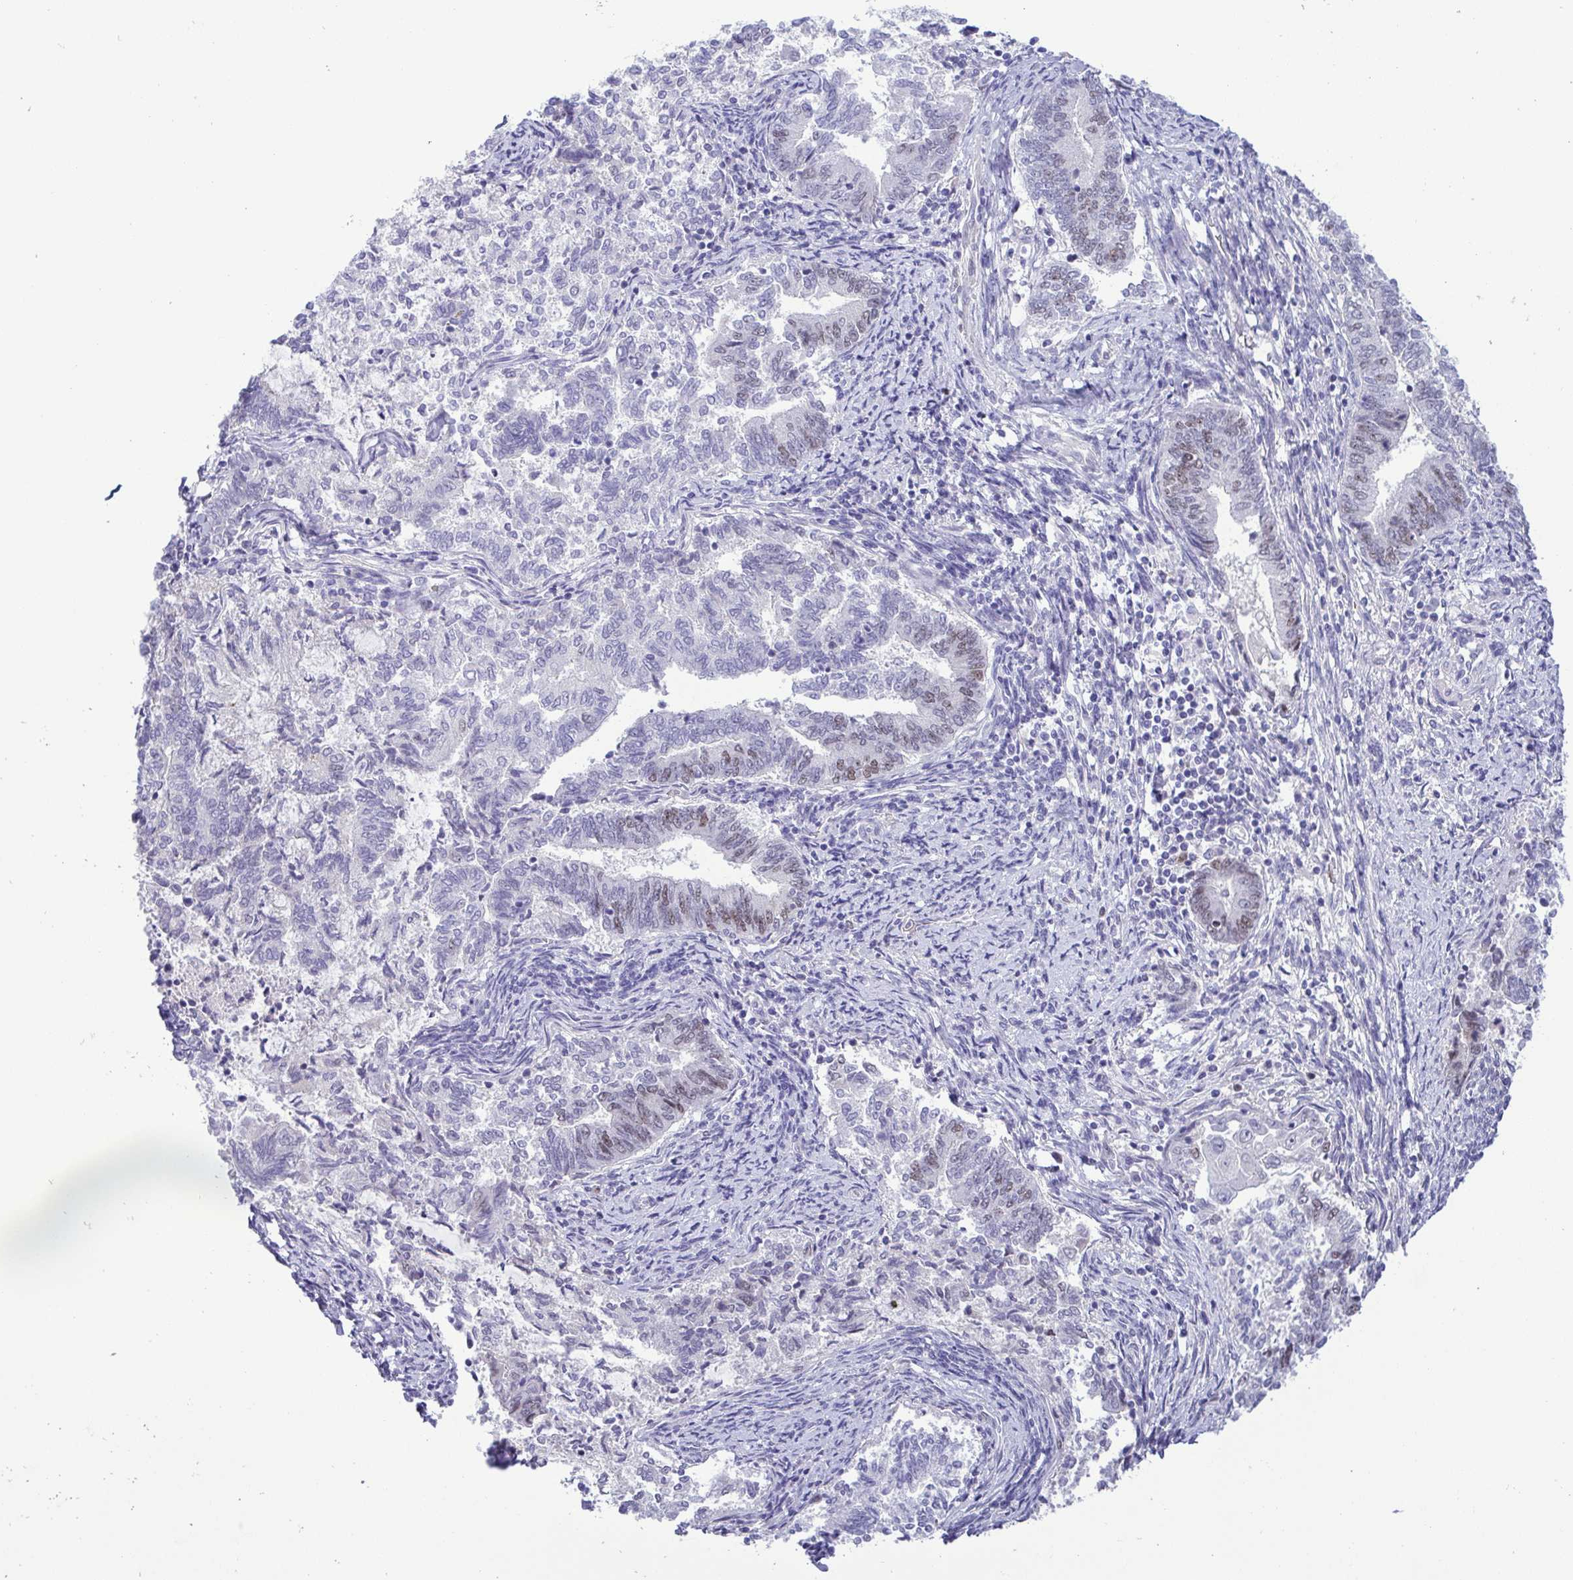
{"staining": {"intensity": "weak", "quantity": "<25%", "location": "nuclear"}, "tissue": "endometrial cancer", "cell_type": "Tumor cells", "image_type": "cancer", "snomed": [{"axis": "morphology", "description": "Adenocarcinoma, NOS"}, {"axis": "topography", "description": "Endometrium"}], "caption": "Tumor cells are negative for protein expression in human endometrial cancer (adenocarcinoma).", "gene": "TIPIN", "patient": {"sex": "female", "age": 65}}